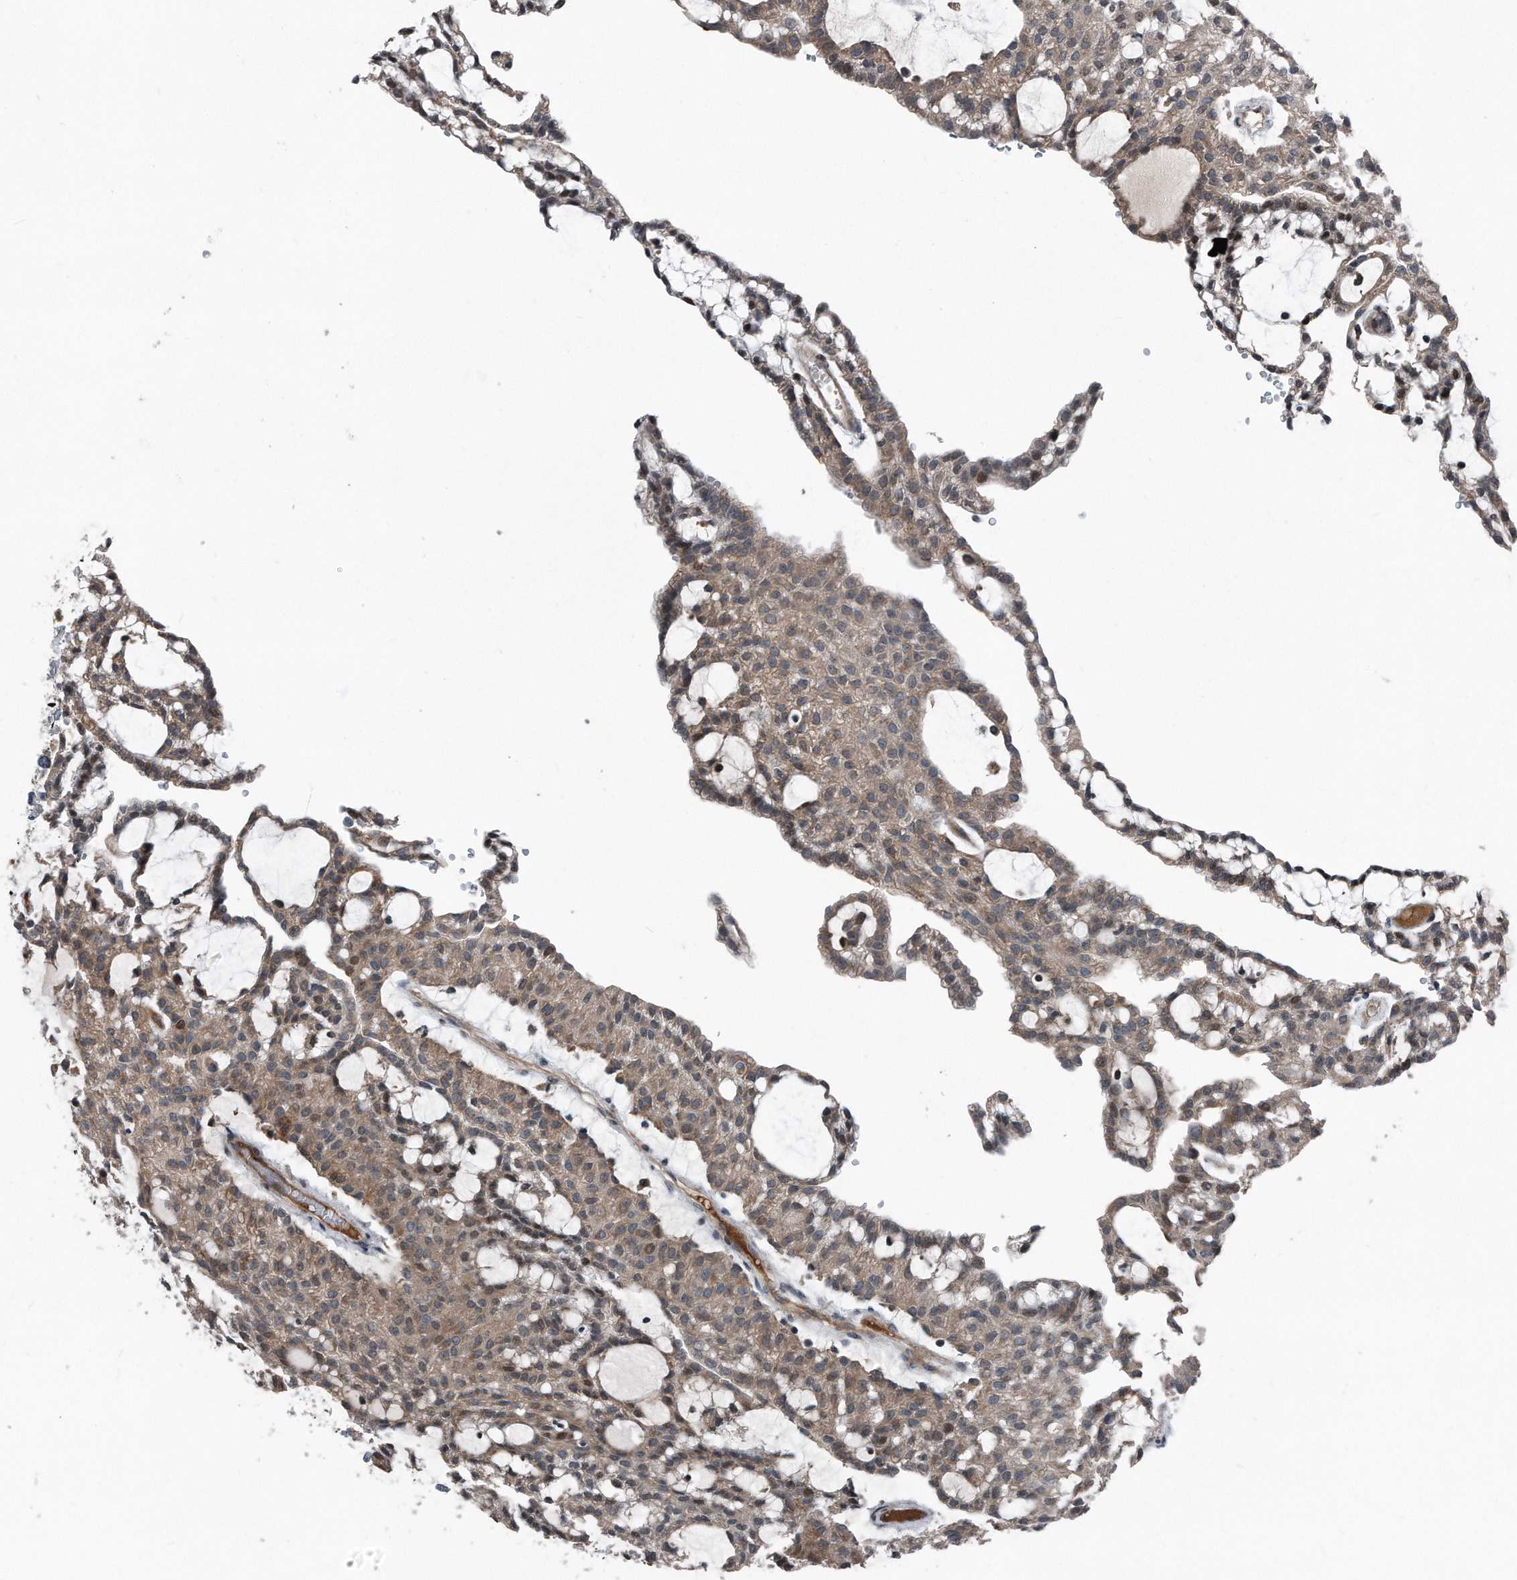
{"staining": {"intensity": "weak", "quantity": ">75%", "location": "cytoplasmic/membranous,nuclear"}, "tissue": "renal cancer", "cell_type": "Tumor cells", "image_type": "cancer", "snomed": [{"axis": "morphology", "description": "Adenocarcinoma, NOS"}, {"axis": "topography", "description": "Kidney"}], "caption": "Immunohistochemical staining of adenocarcinoma (renal) exhibits low levels of weak cytoplasmic/membranous and nuclear expression in about >75% of tumor cells. (DAB IHC with brightfield microscopy, high magnification).", "gene": "DST", "patient": {"sex": "male", "age": 63}}